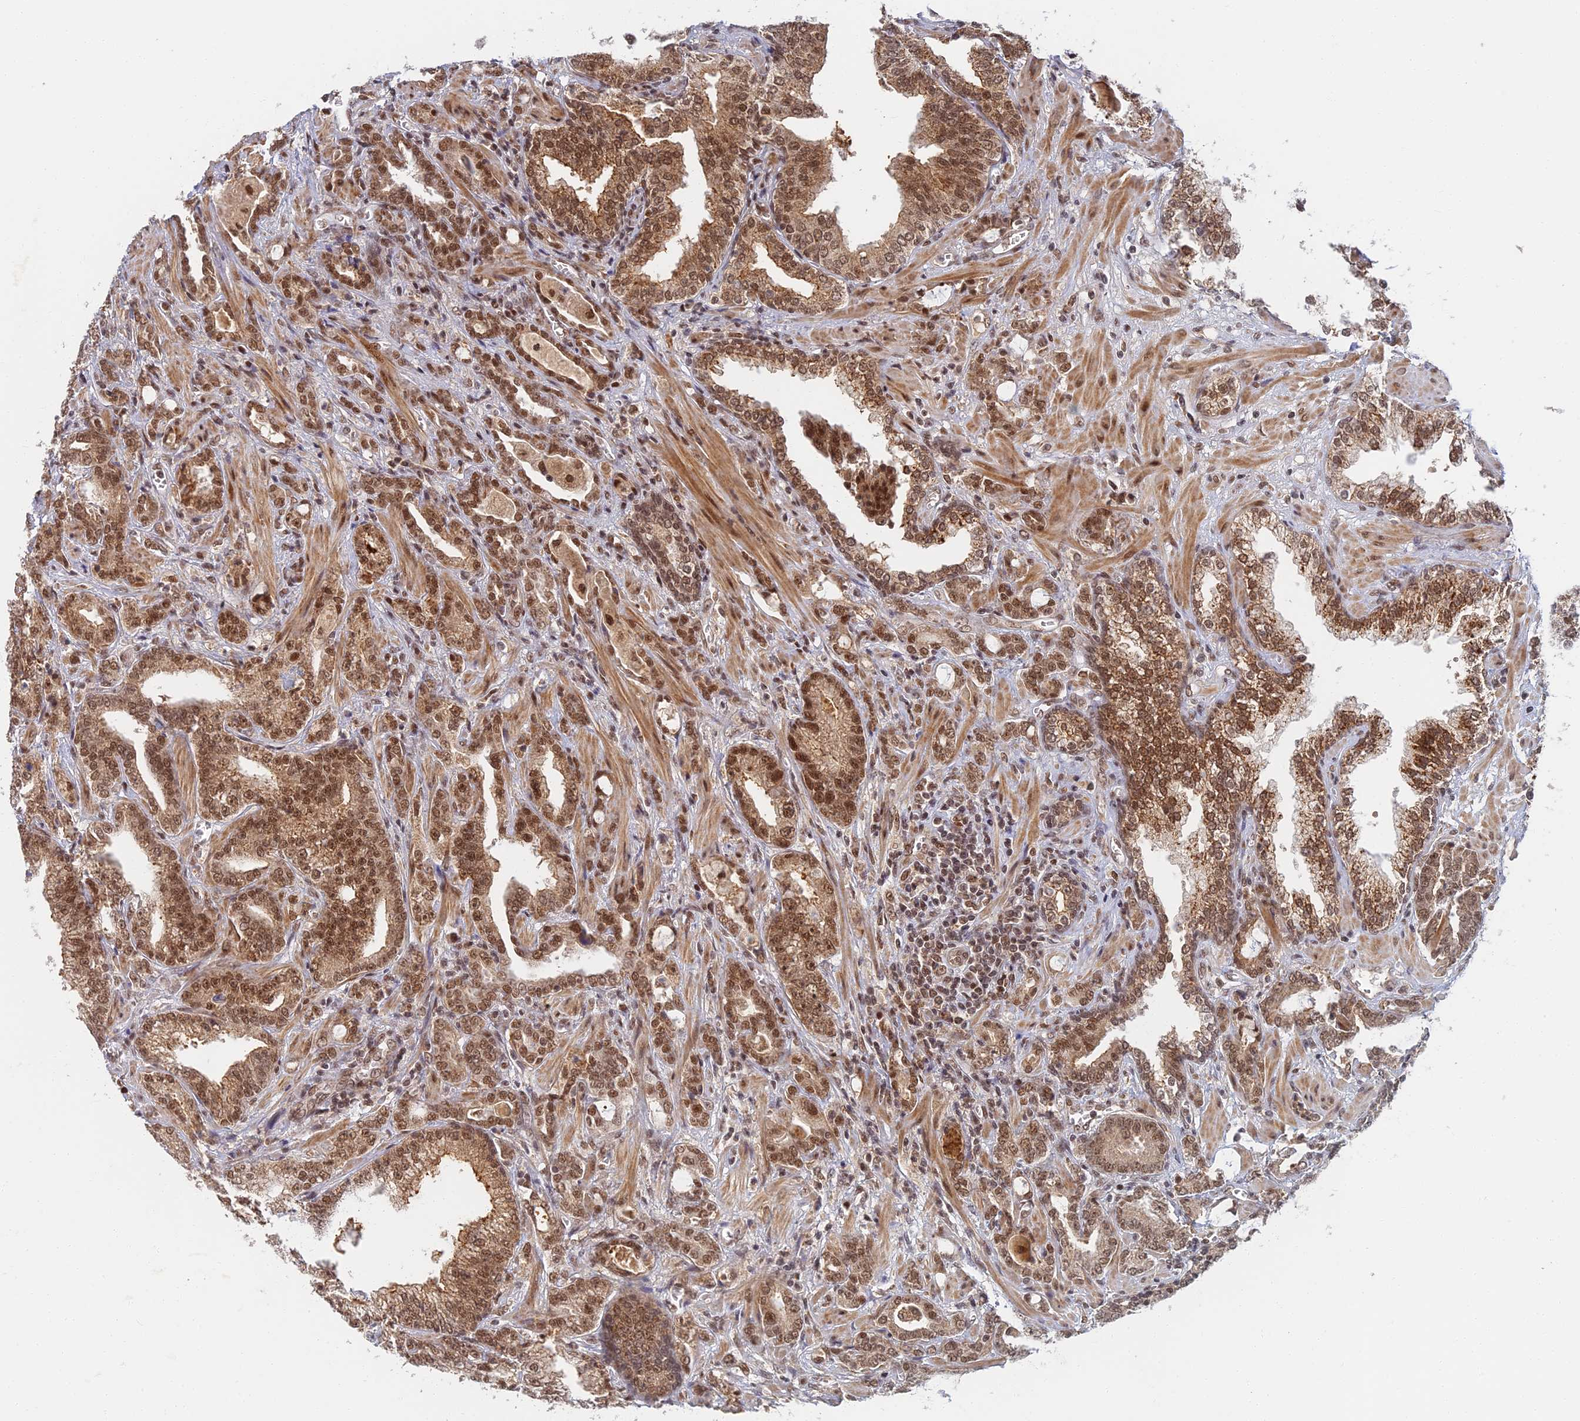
{"staining": {"intensity": "moderate", "quantity": ">75%", "location": "cytoplasmic/membranous,nuclear"}, "tissue": "prostate cancer", "cell_type": "Tumor cells", "image_type": "cancer", "snomed": [{"axis": "morphology", "description": "Adenocarcinoma, High grade"}, {"axis": "topography", "description": "Prostate and seminal vesicle, NOS"}], "caption": "Prostate cancer (adenocarcinoma (high-grade)) tissue demonstrates moderate cytoplasmic/membranous and nuclear positivity in about >75% of tumor cells, visualized by immunohistochemistry.", "gene": "TCEA2", "patient": {"sex": "male", "age": 67}}